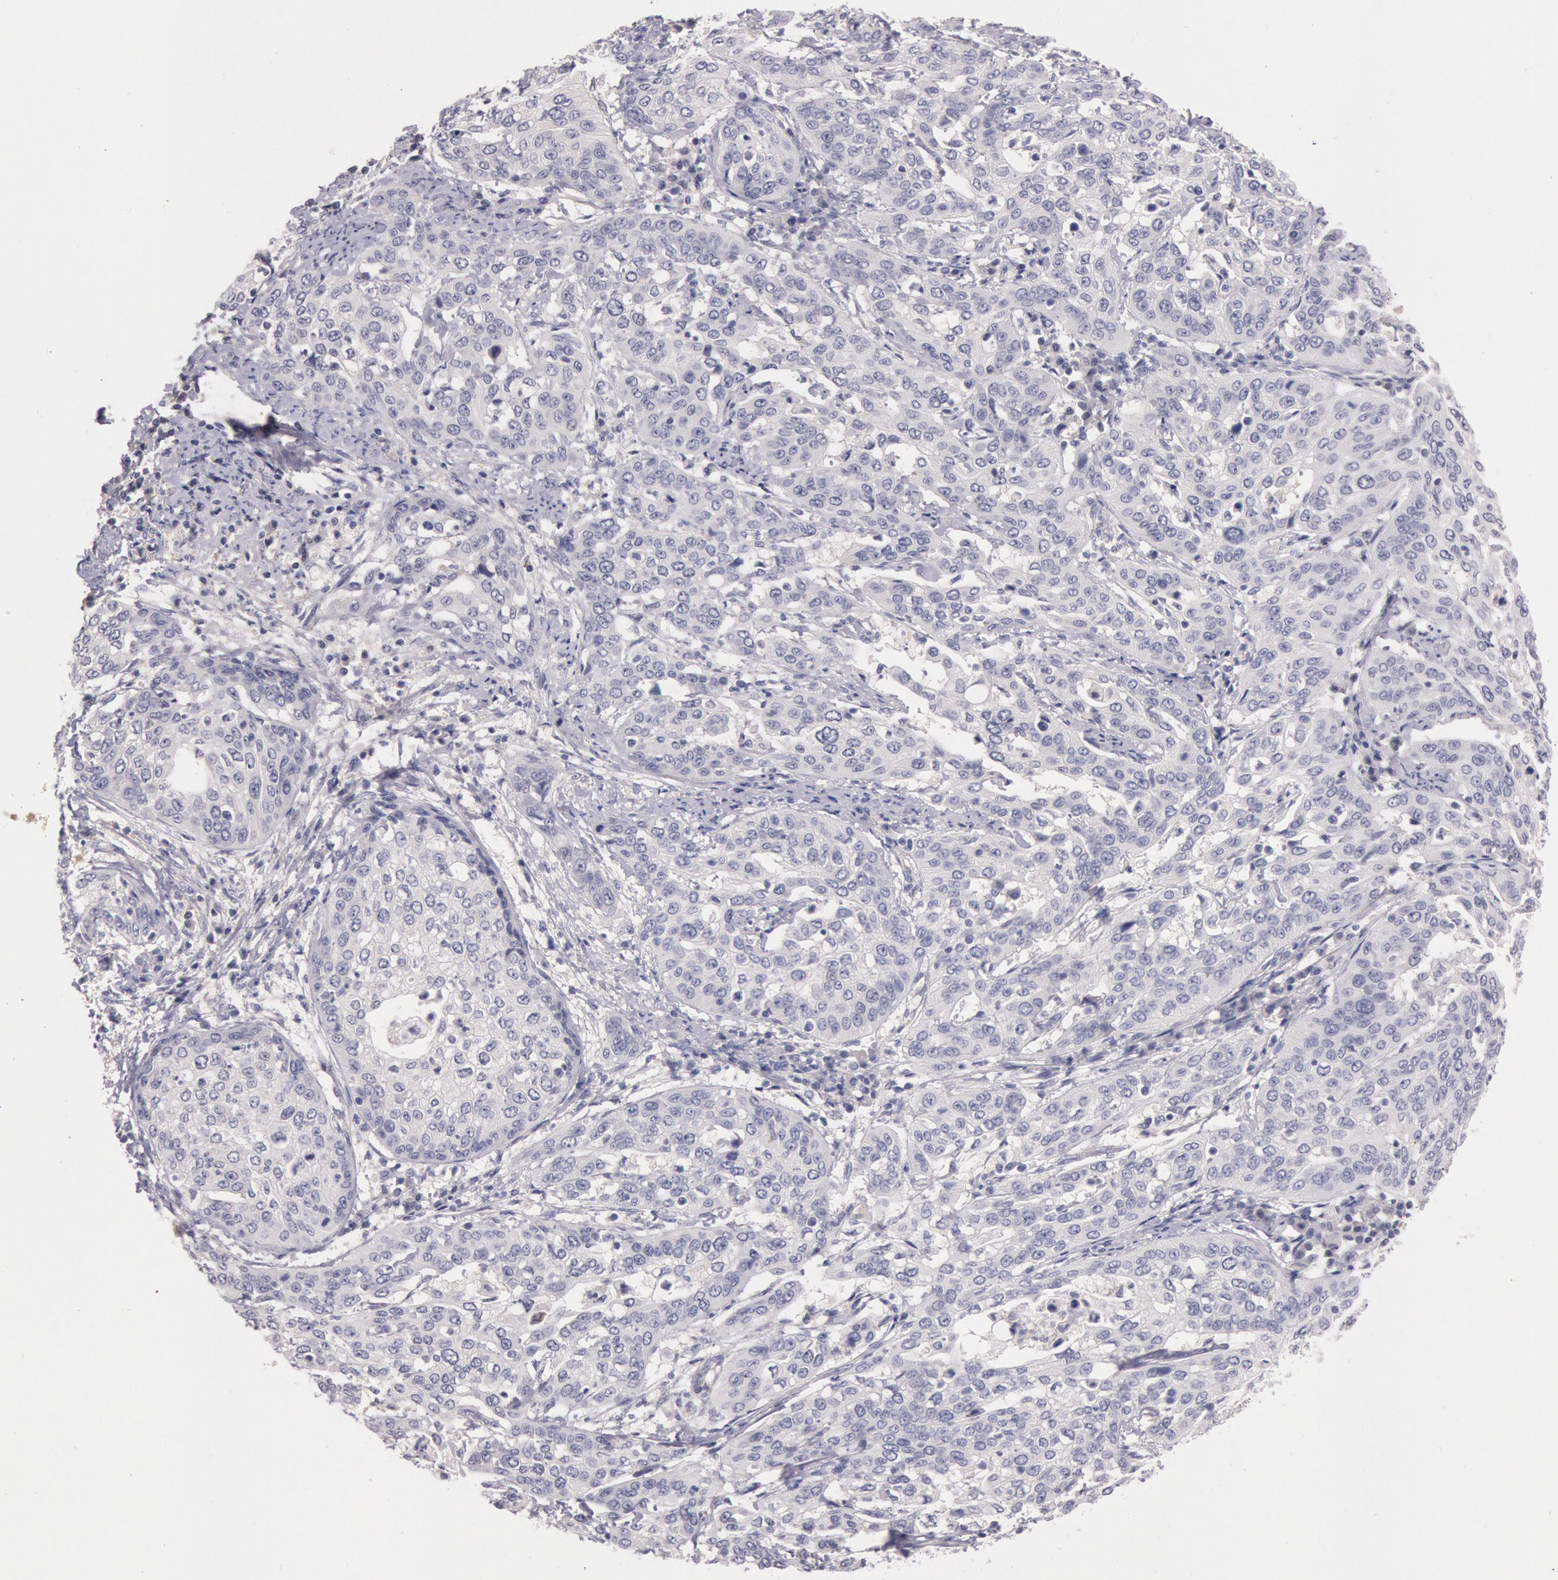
{"staining": {"intensity": "negative", "quantity": "none", "location": "none"}, "tissue": "cervical cancer", "cell_type": "Tumor cells", "image_type": "cancer", "snomed": [{"axis": "morphology", "description": "Squamous cell carcinoma, NOS"}, {"axis": "topography", "description": "Cervix"}], "caption": "A high-resolution micrograph shows immunohistochemistry staining of cervical cancer (squamous cell carcinoma), which shows no significant expression in tumor cells.", "gene": "TRIB2", "patient": {"sex": "female", "age": 41}}